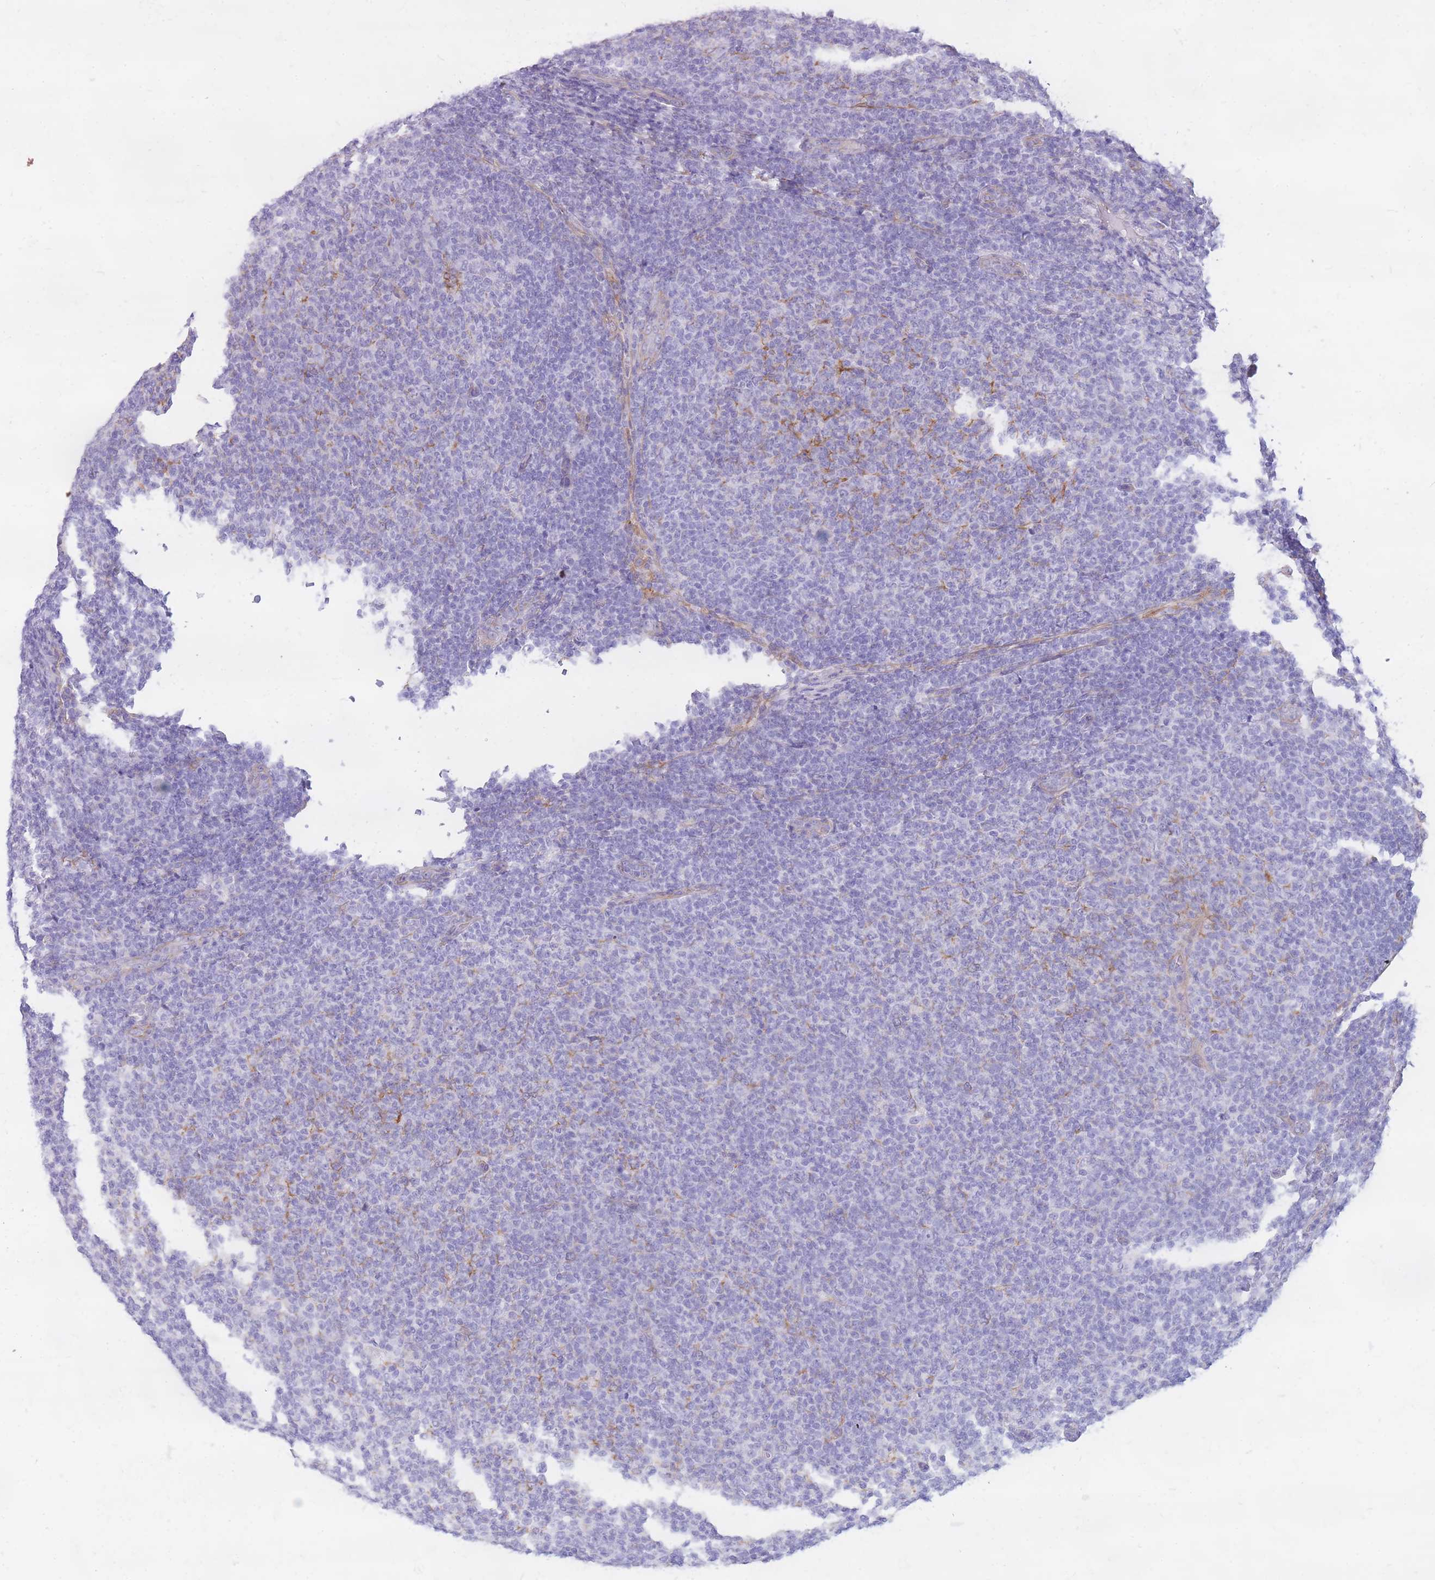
{"staining": {"intensity": "negative", "quantity": "none", "location": "none"}, "tissue": "lymphoma", "cell_type": "Tumor cells", "image_type": "cancer", "snomed": [{"axis": "morphology", "description": "Malignant lymphoma, non-Hodgkin's type, Low grade"}, {"axis": "topography", "description": "Lymph node"}], "caption": "The micrograph displays no significant staining in tumor cells of lymphoma.", "gene": "MTSS2", "patient": {"sex": "male", "age": 66}}